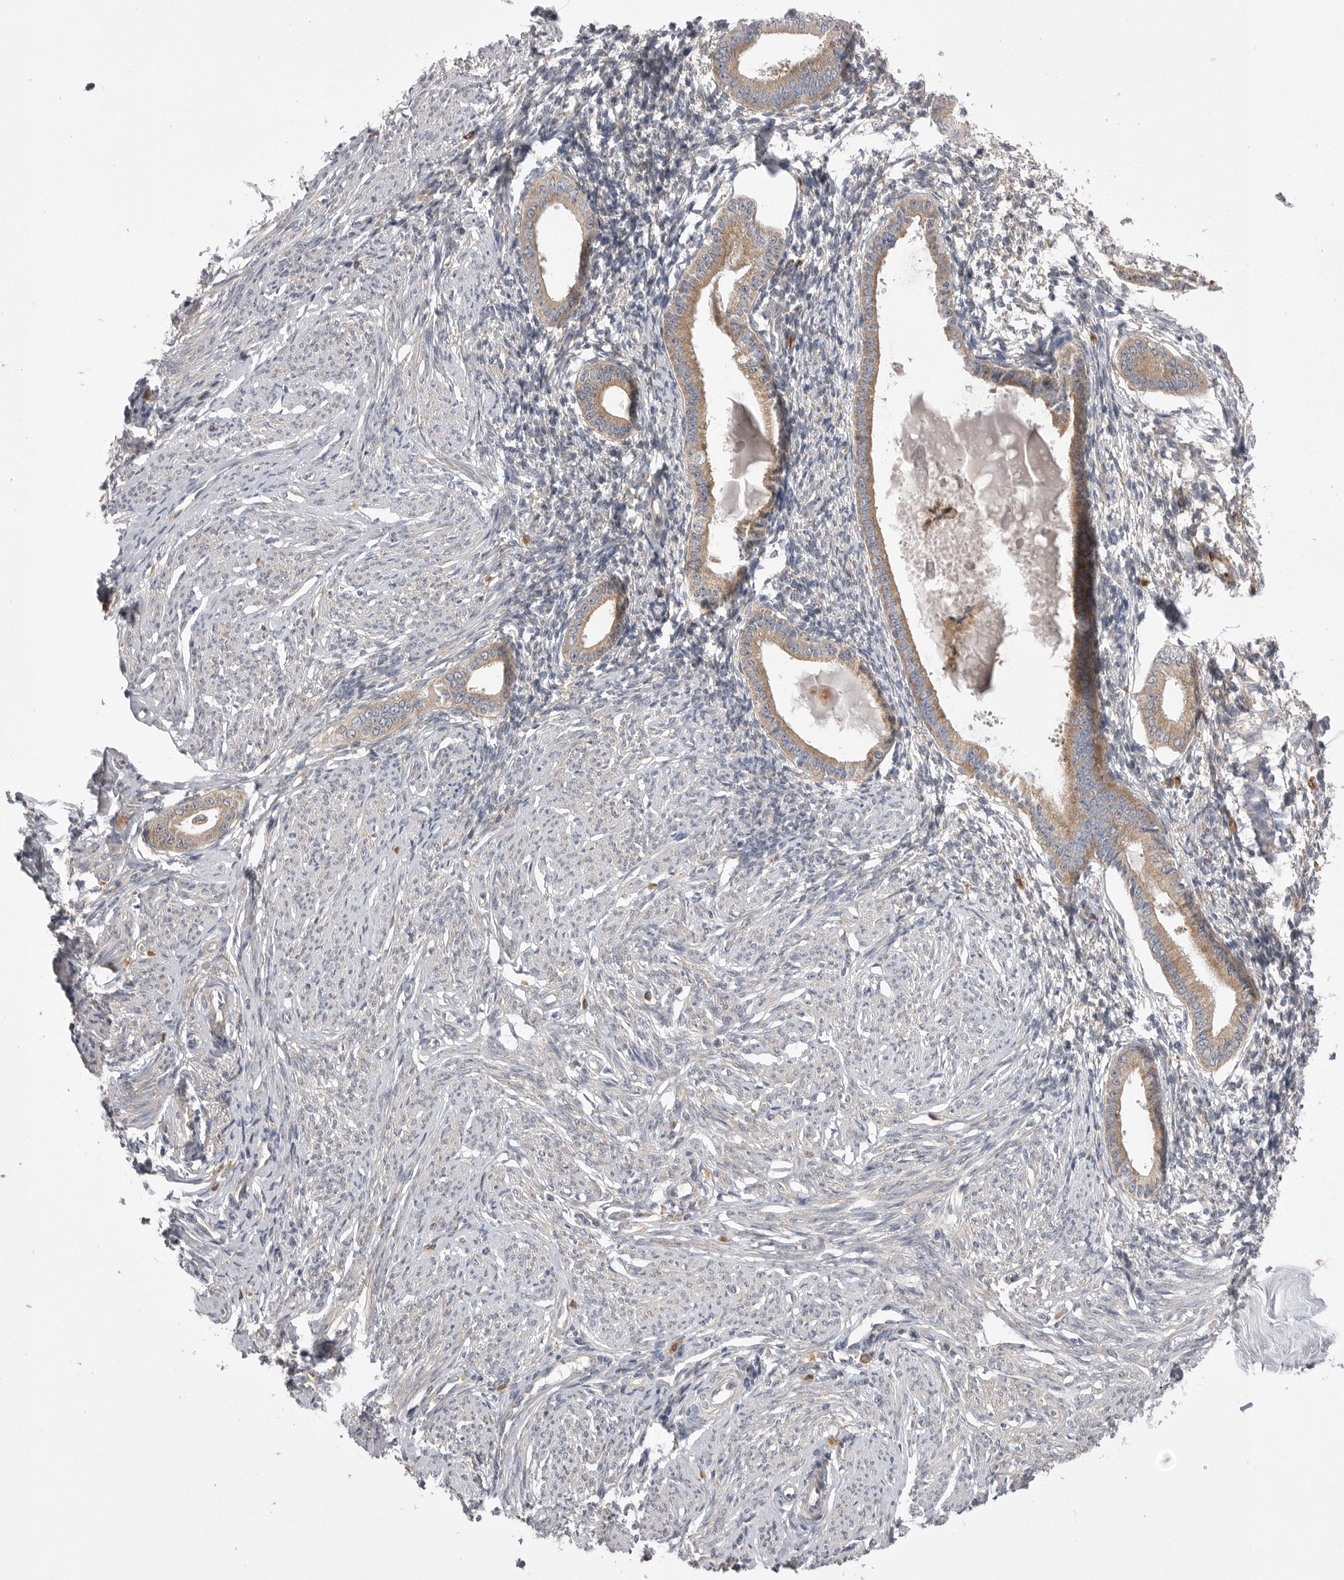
{"staining": {"intensity": "negative", "quantity": "none", "location": "none"}, "tissue": "endometrium", "cell_type": "Cells in endometrial stroma", "image_type": "normal", "snomed": [{"axis": "morphology", "description": "Normal tissue, NOS"}, {"axis": "topography", "description": "Endometrium"}], "caption": "Normal endometrium was stained to show a protein in brown. There is no significant staining in cells in endometrial stroma. (DAB (3,3'-diaminobenzidine) immunohistochemistry visualized using brightfield microscopy, high magnification).", "gene": "VAC14", "patient": {"sex": "female", "age": 56}}